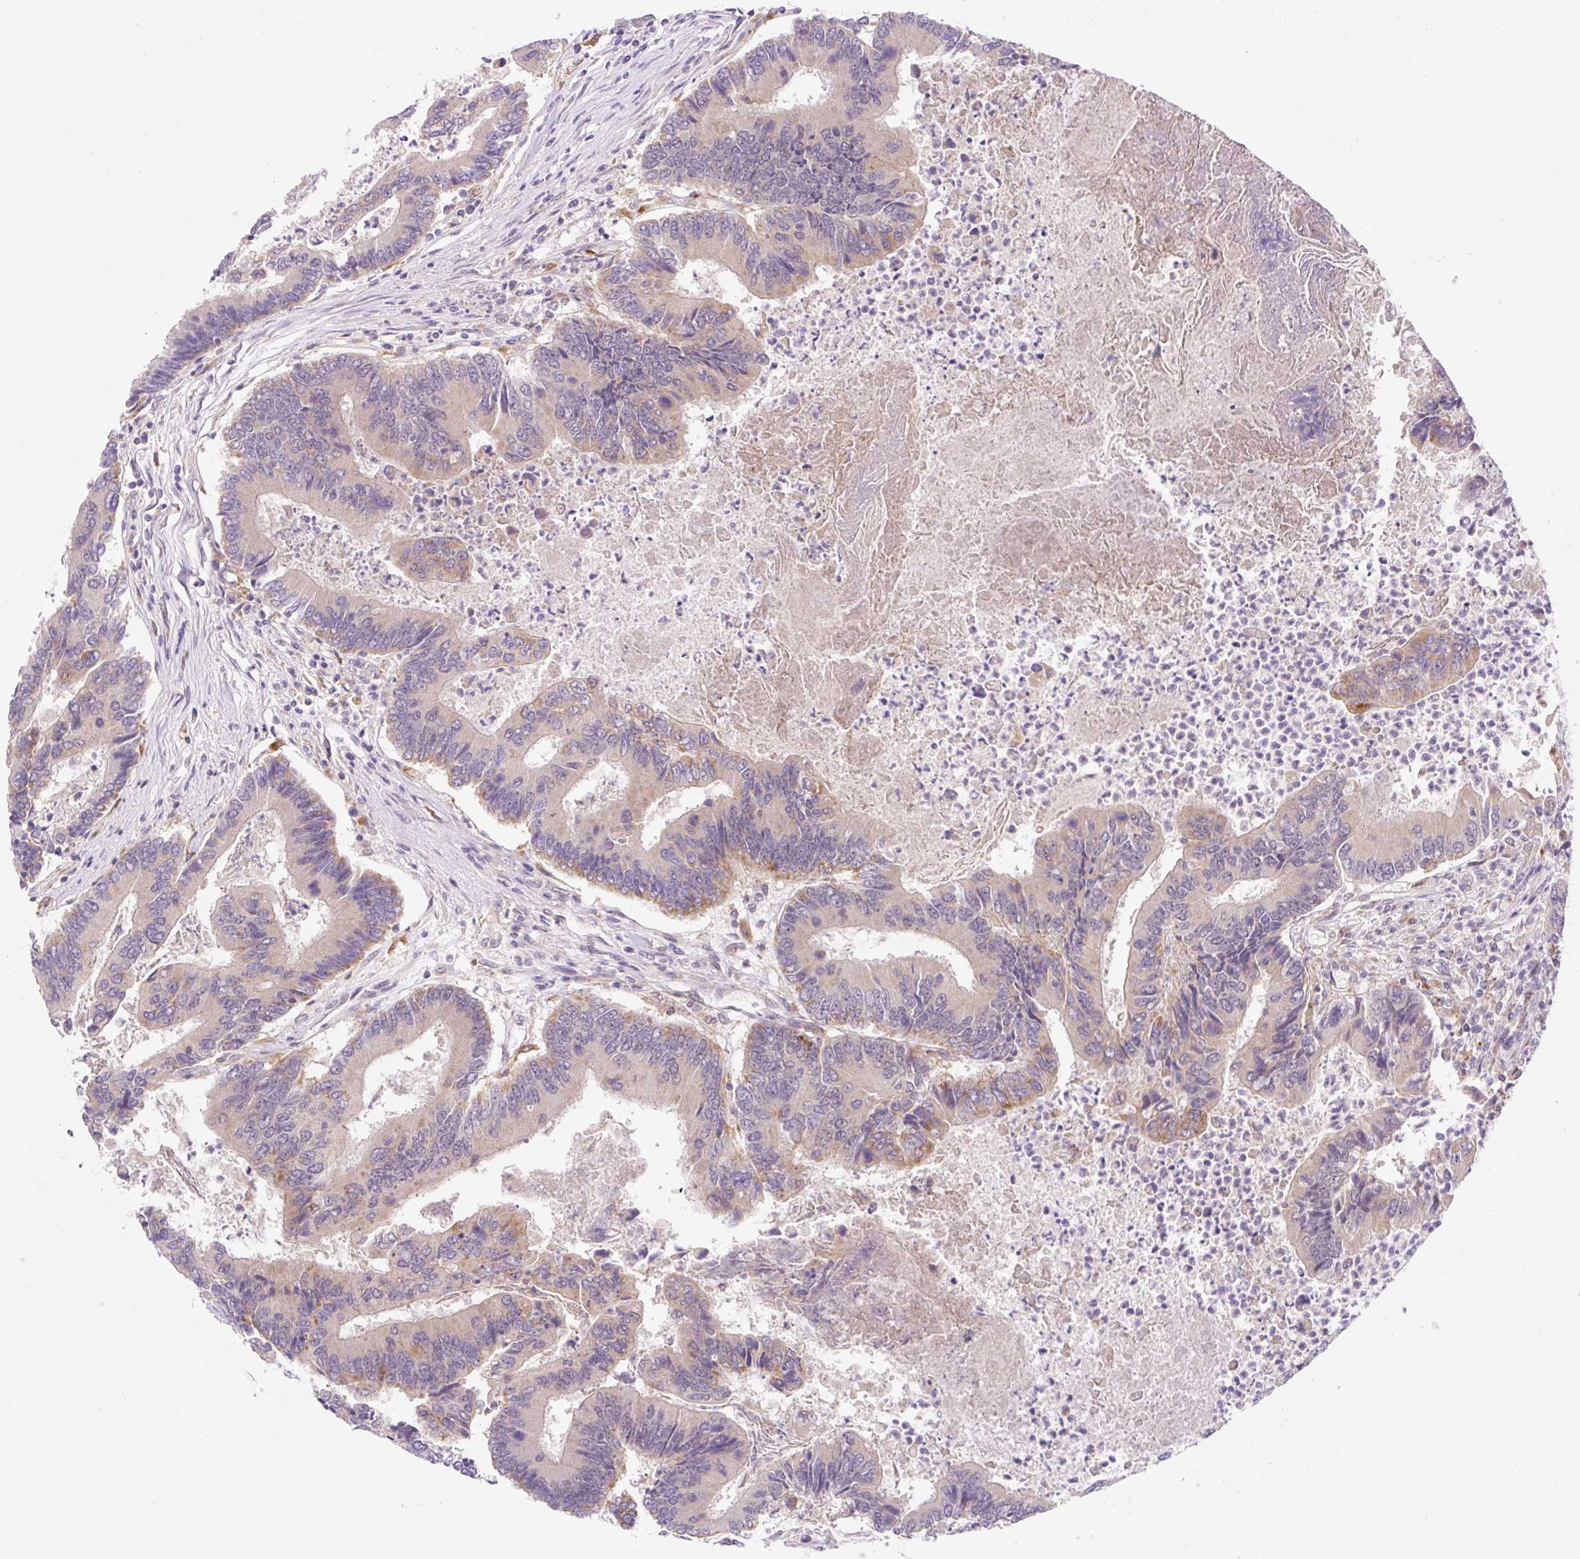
{"staining": {"intensity": "moderate", "quantity": "<25%", "location": "cytoplasmic/membranous"}, "tissue": "colorectal cancer", "cell_type": "Tumor cells", "image_type": "cancer", "snomed": [{"axis": "morphology", "description": "Adenocarcinoma, NOS"}, {"axis": "topography", "description": "Colon"}], "caption": "Immunohistochemical staining of colorectal cancer displays low levels of moderate cytoplasmic/membranous positivity in approximately <25% of tumor cells.", "gene": "CEBPZOS", "patient": {"sex": "female", "age": 67}}